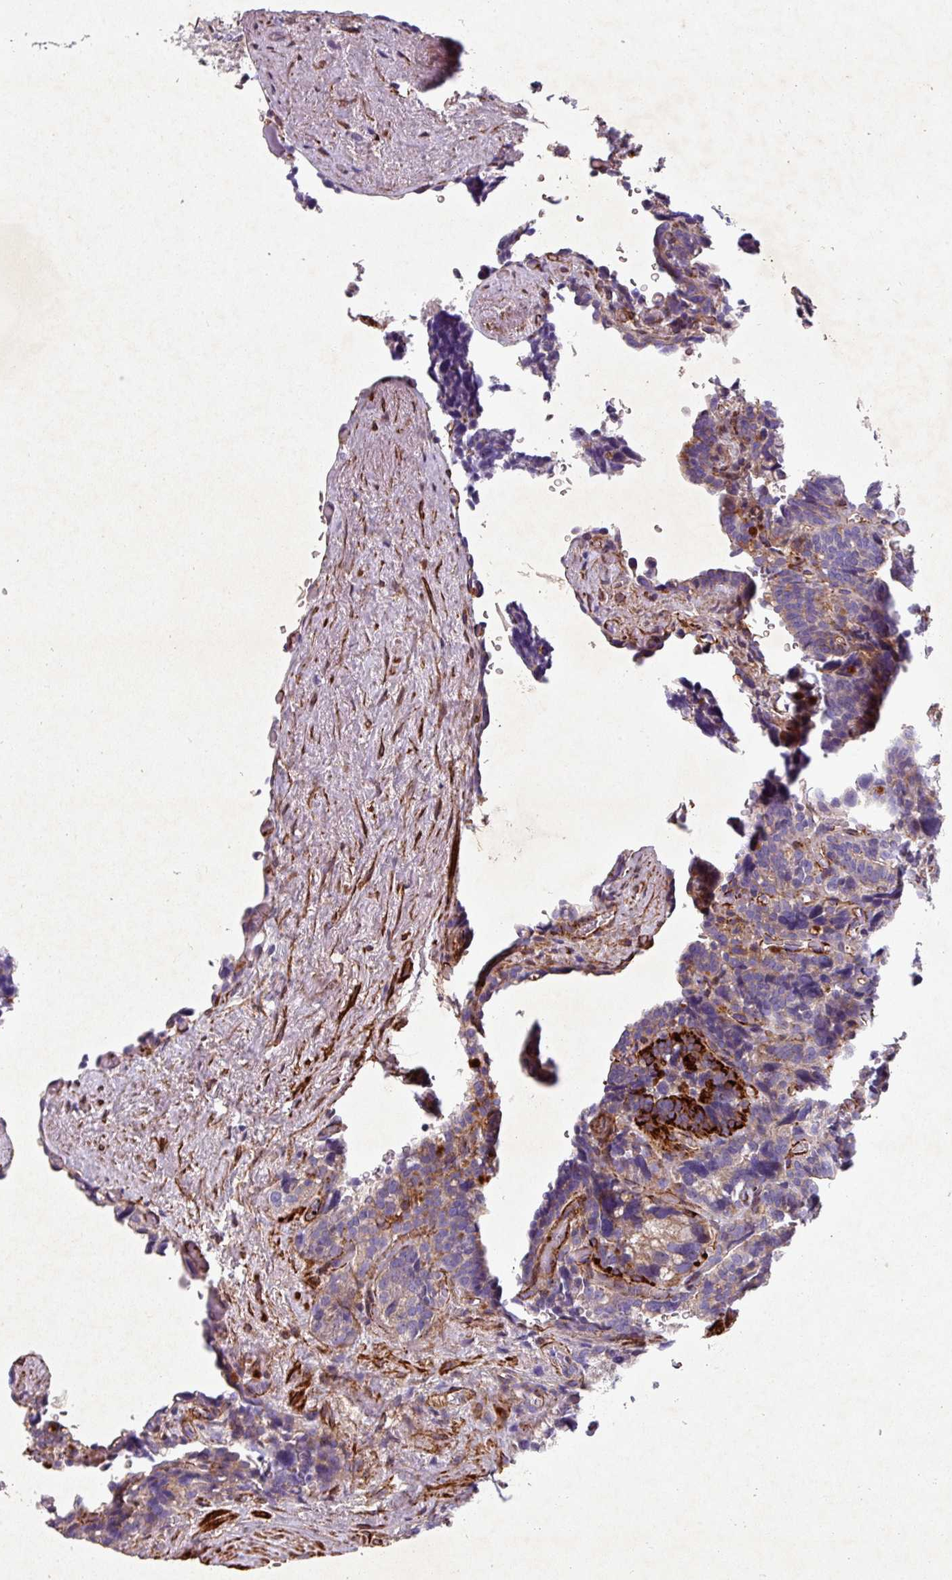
{"staining": {"intensity": "moderate", "quantity": ">75%", "location": "cytoplasmic/membranous"}, "tissue": "seminal vesicle", "cell_type": "Glandular cells", "image_type": "normal", "snomed": [{"axis": "morphology", "description": "Normal tissue, NOS"}, {"axis": "topography", "description": "Seminal veicle"}], "caption": "Moderate cytoplasmic/membranous expression is appreciated in about >75% of glandular cells in benign seminal vesicle. (DAB IHC, brown staining for protein, blue staining for nuclei).", "gene": "ATP2C2", "patient": {"sex": "male", "age": 68}}